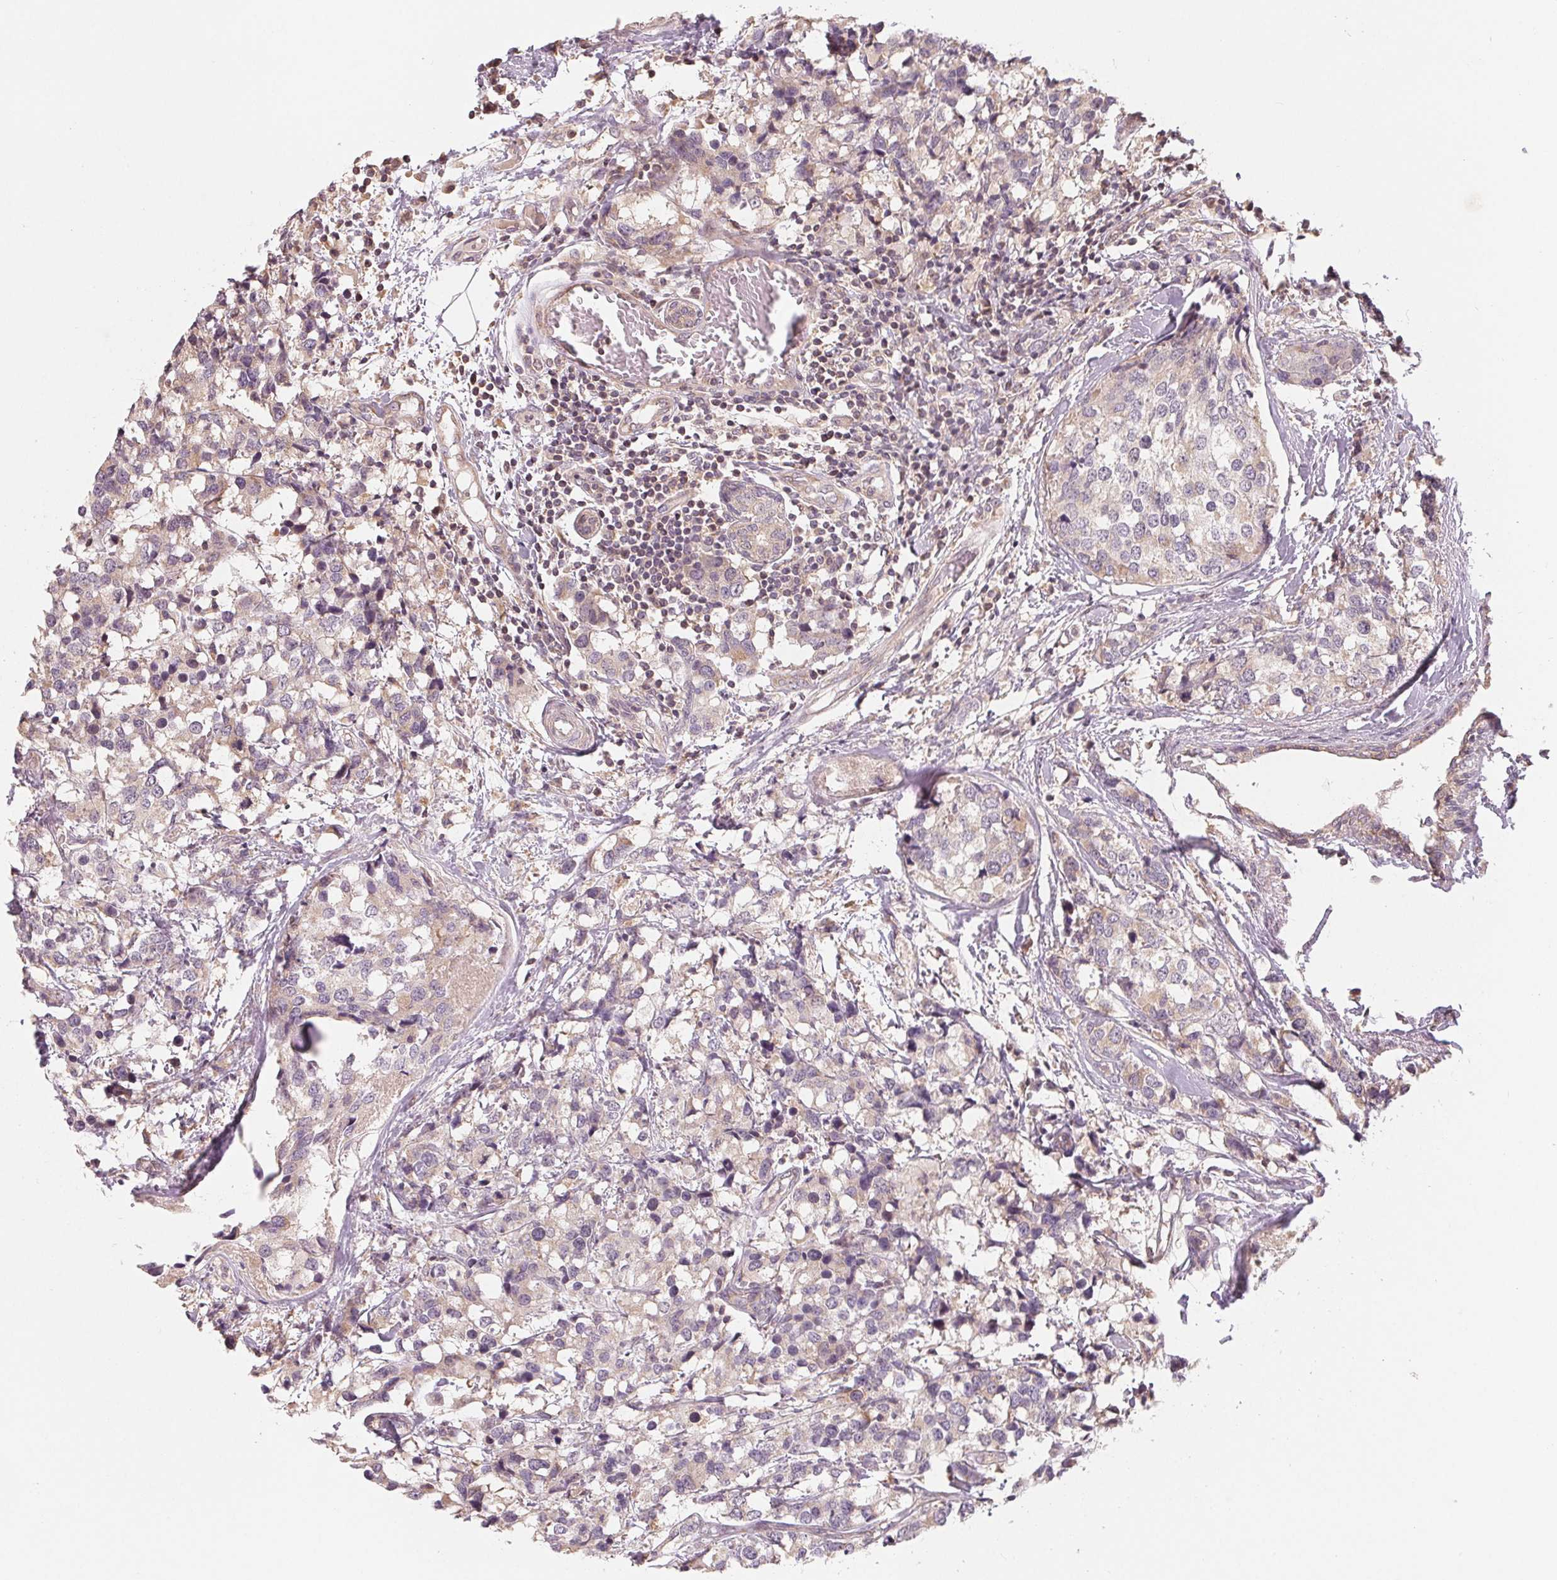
{"staining": {"intensity": "weak", "quantity": "<25%", "location": "cytoplasmic/membranous"}, "tissue": "breast cancer", "cell_type": "Tumor cells", "image_type": "cancer", "snomed": [{"axis": "morphology", "description": "Lobular carcinoma"}, {"axis": "topography", "description": "Breast"}], "caption": "Photomicrograph shows no significant protein positivity in tumor cells of breast cancer (lobular carcinoma).", "gene": "AQP8", "patient": {"sex": "female", "age": 59}}